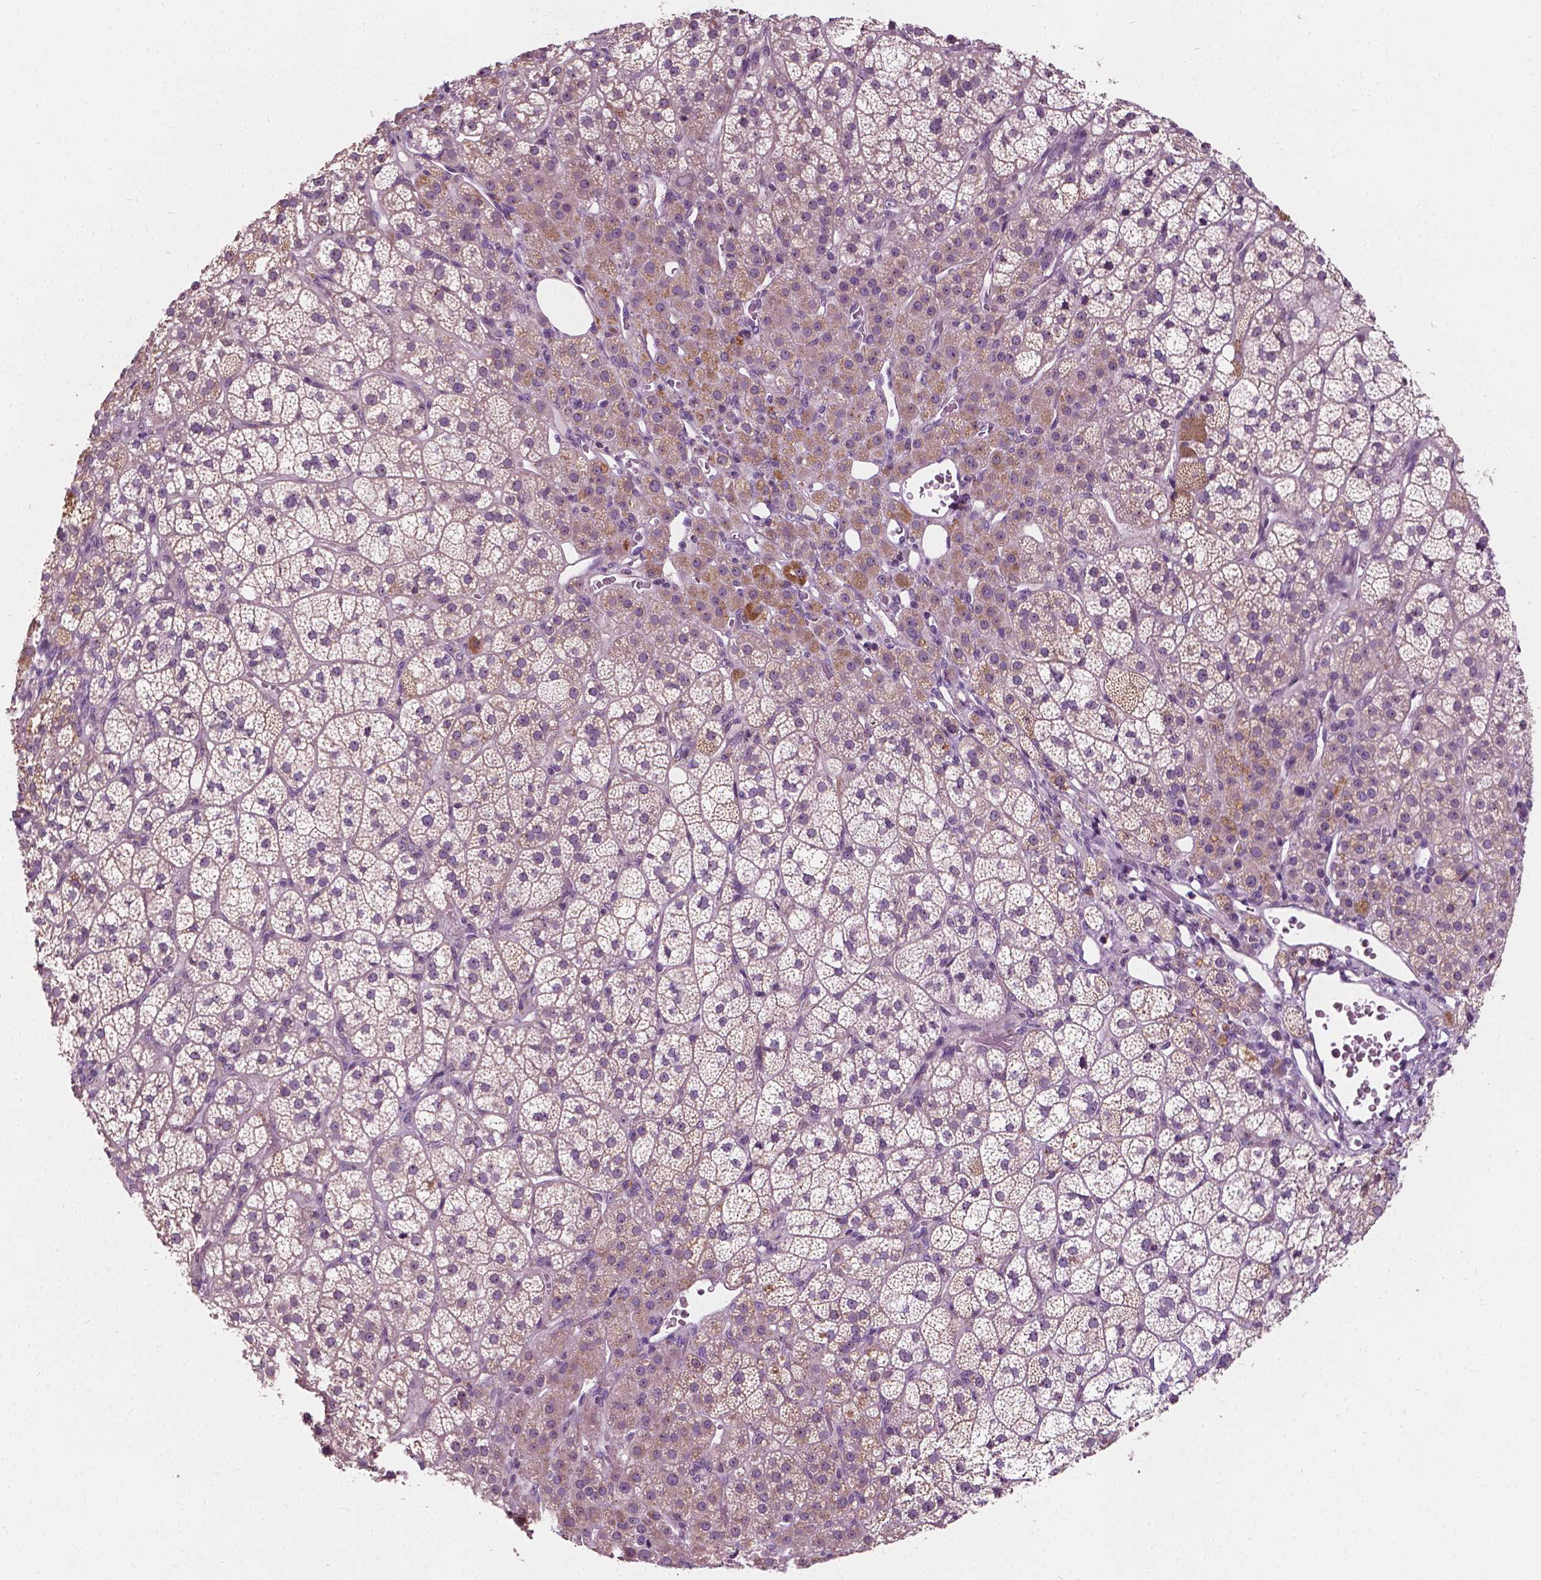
{"staining": {"intensity": "moderate", "quantity": "<25%", "location": "cytoplasmic/membranous"}, "tissue": "adrenal gland", "cell_type": "Glandular cells", "image_type": "normal", "snomed": [{"axis": "morphology", "description": "Normal tissue, NOS"}, {"axis": "topography", "description": "Adrenal gland"}], "caption": "Brown immunohistochemical staining in benign human adrenal gland shows moderate cytoplasmic/membranous positivity in approximately <25% of glandular cells.", "gene": "ODF3L2", "patient": {"sex": "female", "age": 60}}